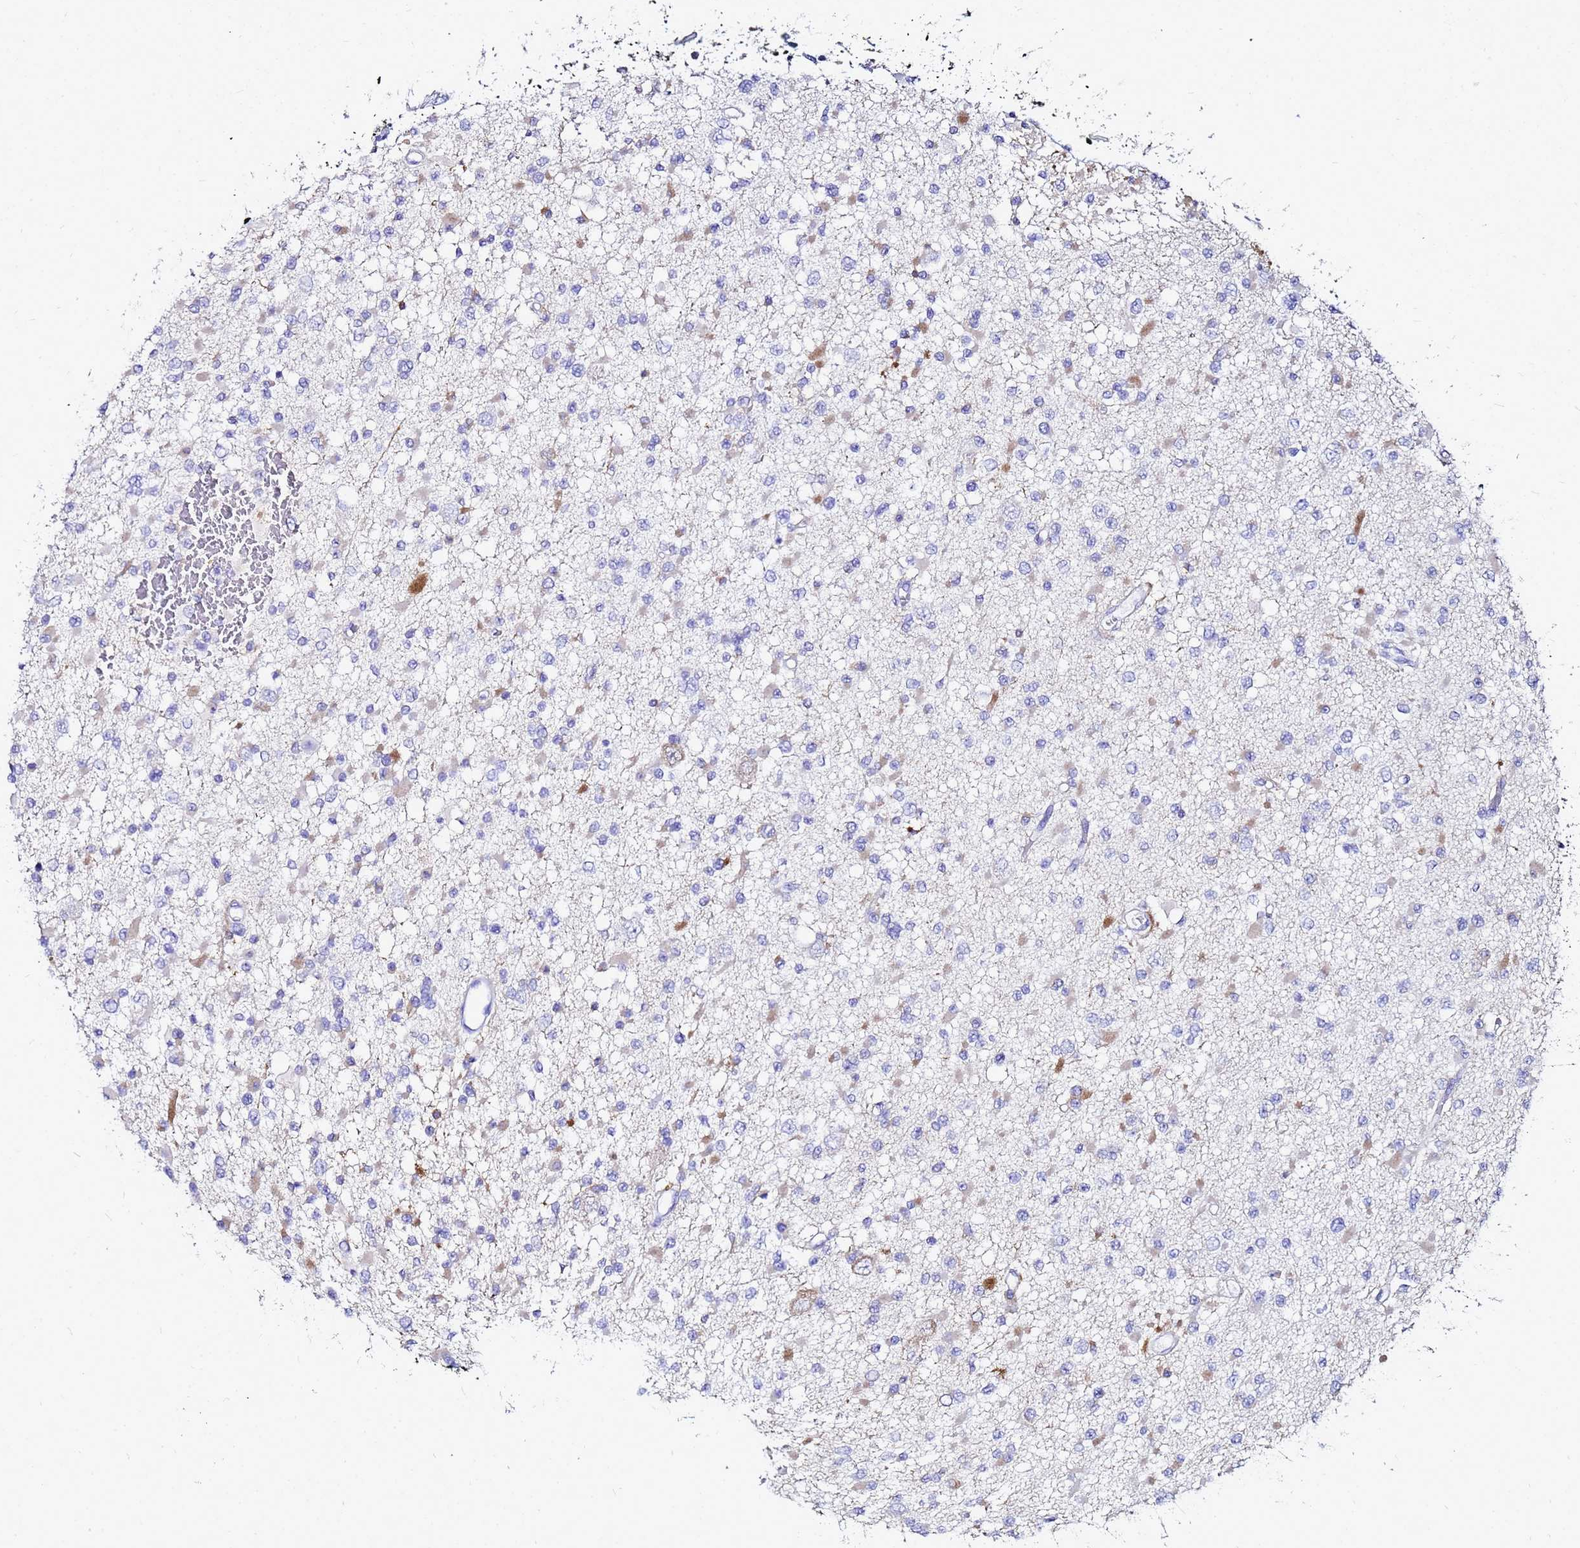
{"staining": {"intensity": "negative", "quantity": "none", "location": "none"}, "tissue": "glioma", "cell_type": "Tumor cells", "image_type": "cancer", "snomed": [{"axis": "morphology", "description": "Glioma, malignant, Low grade"}, {"axis": "topography", "description": "Brain"}], "caption": "This is an immunohistochemistry image of glioma. There is no expression in tumor cells.", "gene": "CKB", "patient": {"sex": "female", "age": 22}}